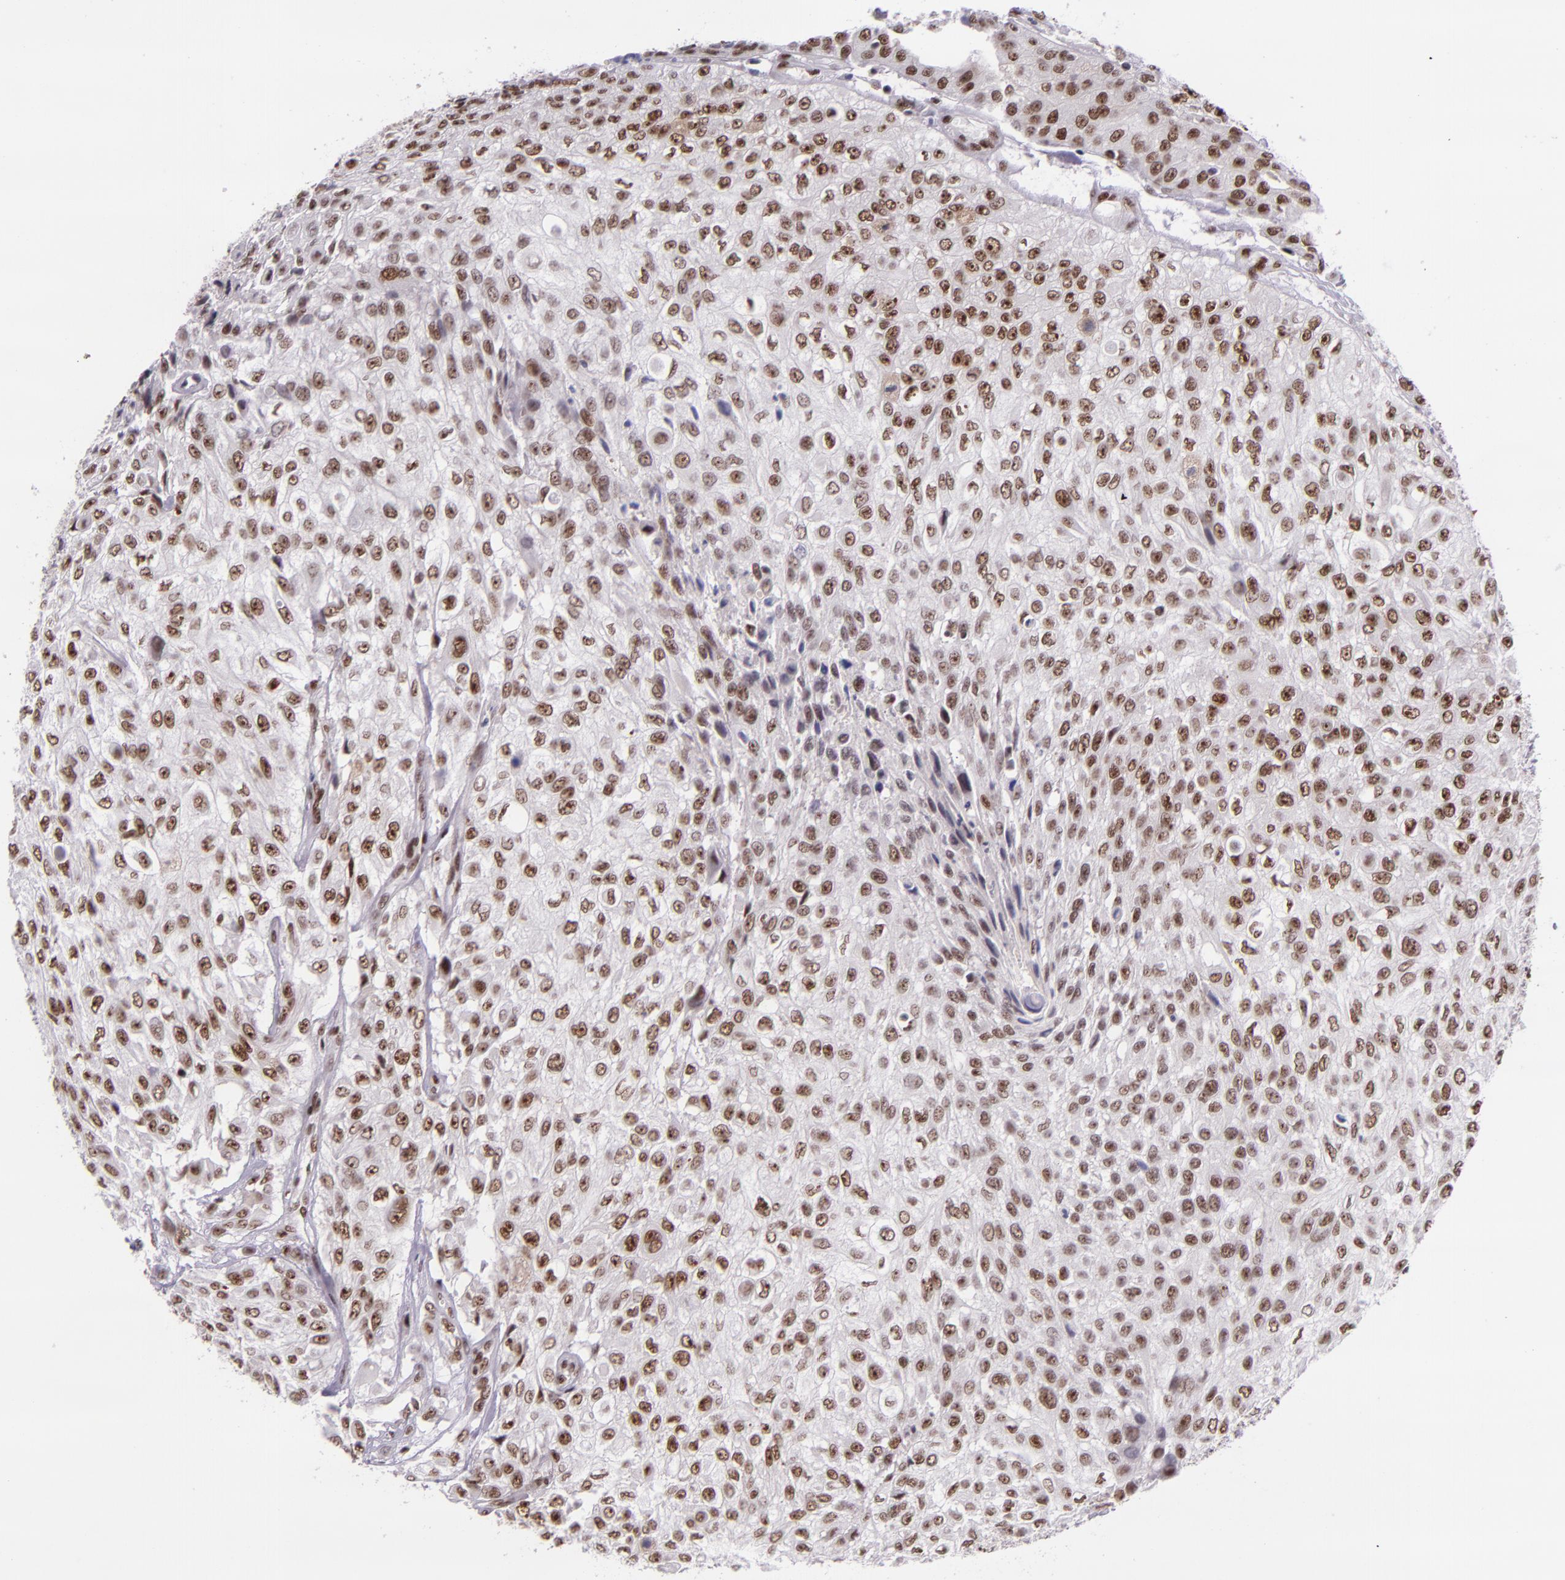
{"staining": {"intensity": "moderate", "quantity": "25%-75%", "location": "nuclear"}, "tissue": "urothelial cancer", "cell_type": "Tumor cells", "image_type": "cancer", "snomed": [{"axis": "morphology", "description": "Urothelial carcinoma, High grade"}, {"axis": "topography", "description": "Urinary bladder"}], "caption": "High-grade urothelial carcinoma tissue demonstrates moderate nuclear staining in about 25%-75% of tumor cells", "gene": "GPKOW", "patient": {"sex": "male", "age": 57}}